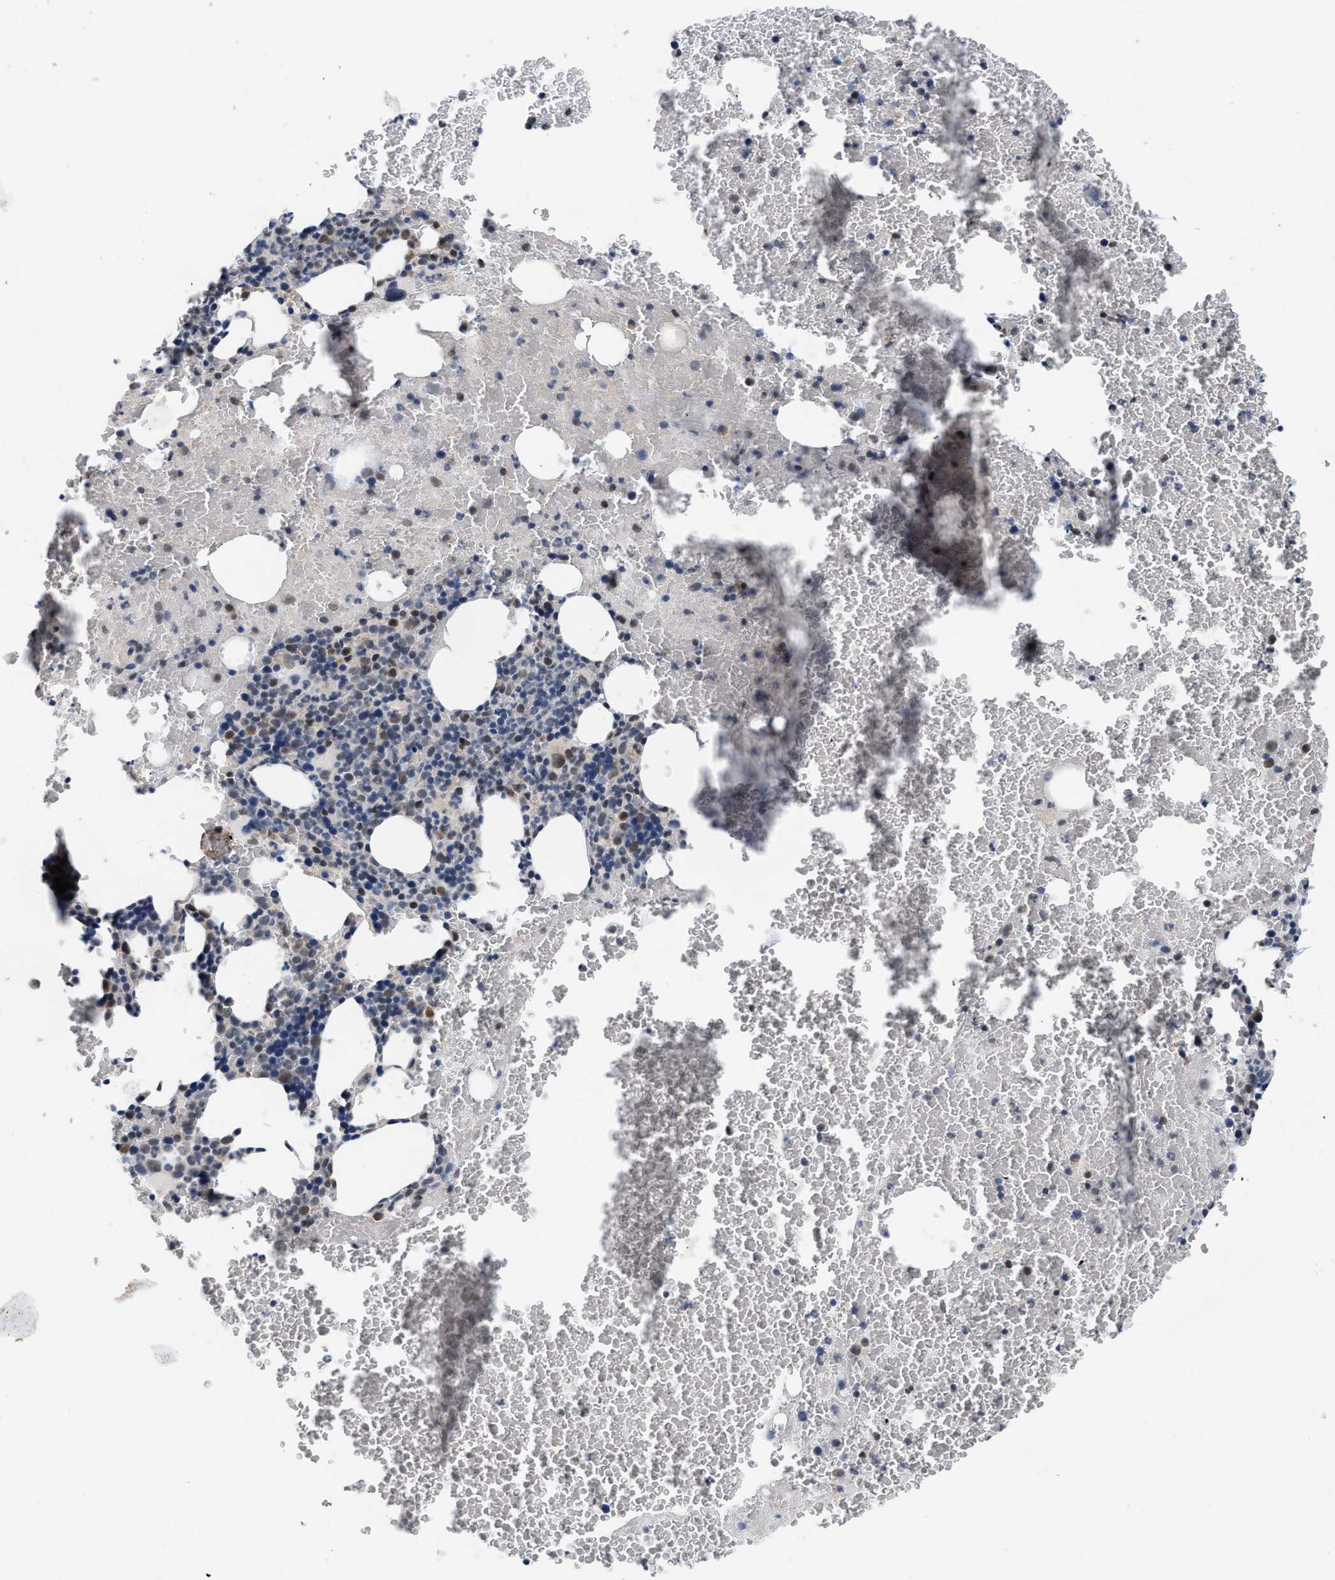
{"staining": {"intensity": "moderate", "quantity": "<25%", "location": "nuclear"}, "tissue": "bone marrow", "cell_type": "Hematopoietic cells", "image_type": "normal", "snomed": [{"axis": "morphology", "description": "Normal tissue, NOS"}, {"axis": "morphology", "description": "Inflammation, NOS"}, {"axis": "topography", "description": "Bone marrow"}], "caption": "A high-resolution photomicrograph shows immunohistochemistry (IHC) staining of benign bone marrow, which reveals moderate nuclear positivity in about <25% of hematopoietic cells. The protein is shown in brown color, while the nuclei are stained blue.", "gene": "TXNRD3", "patient": {"sex": "male", "age": 47}}